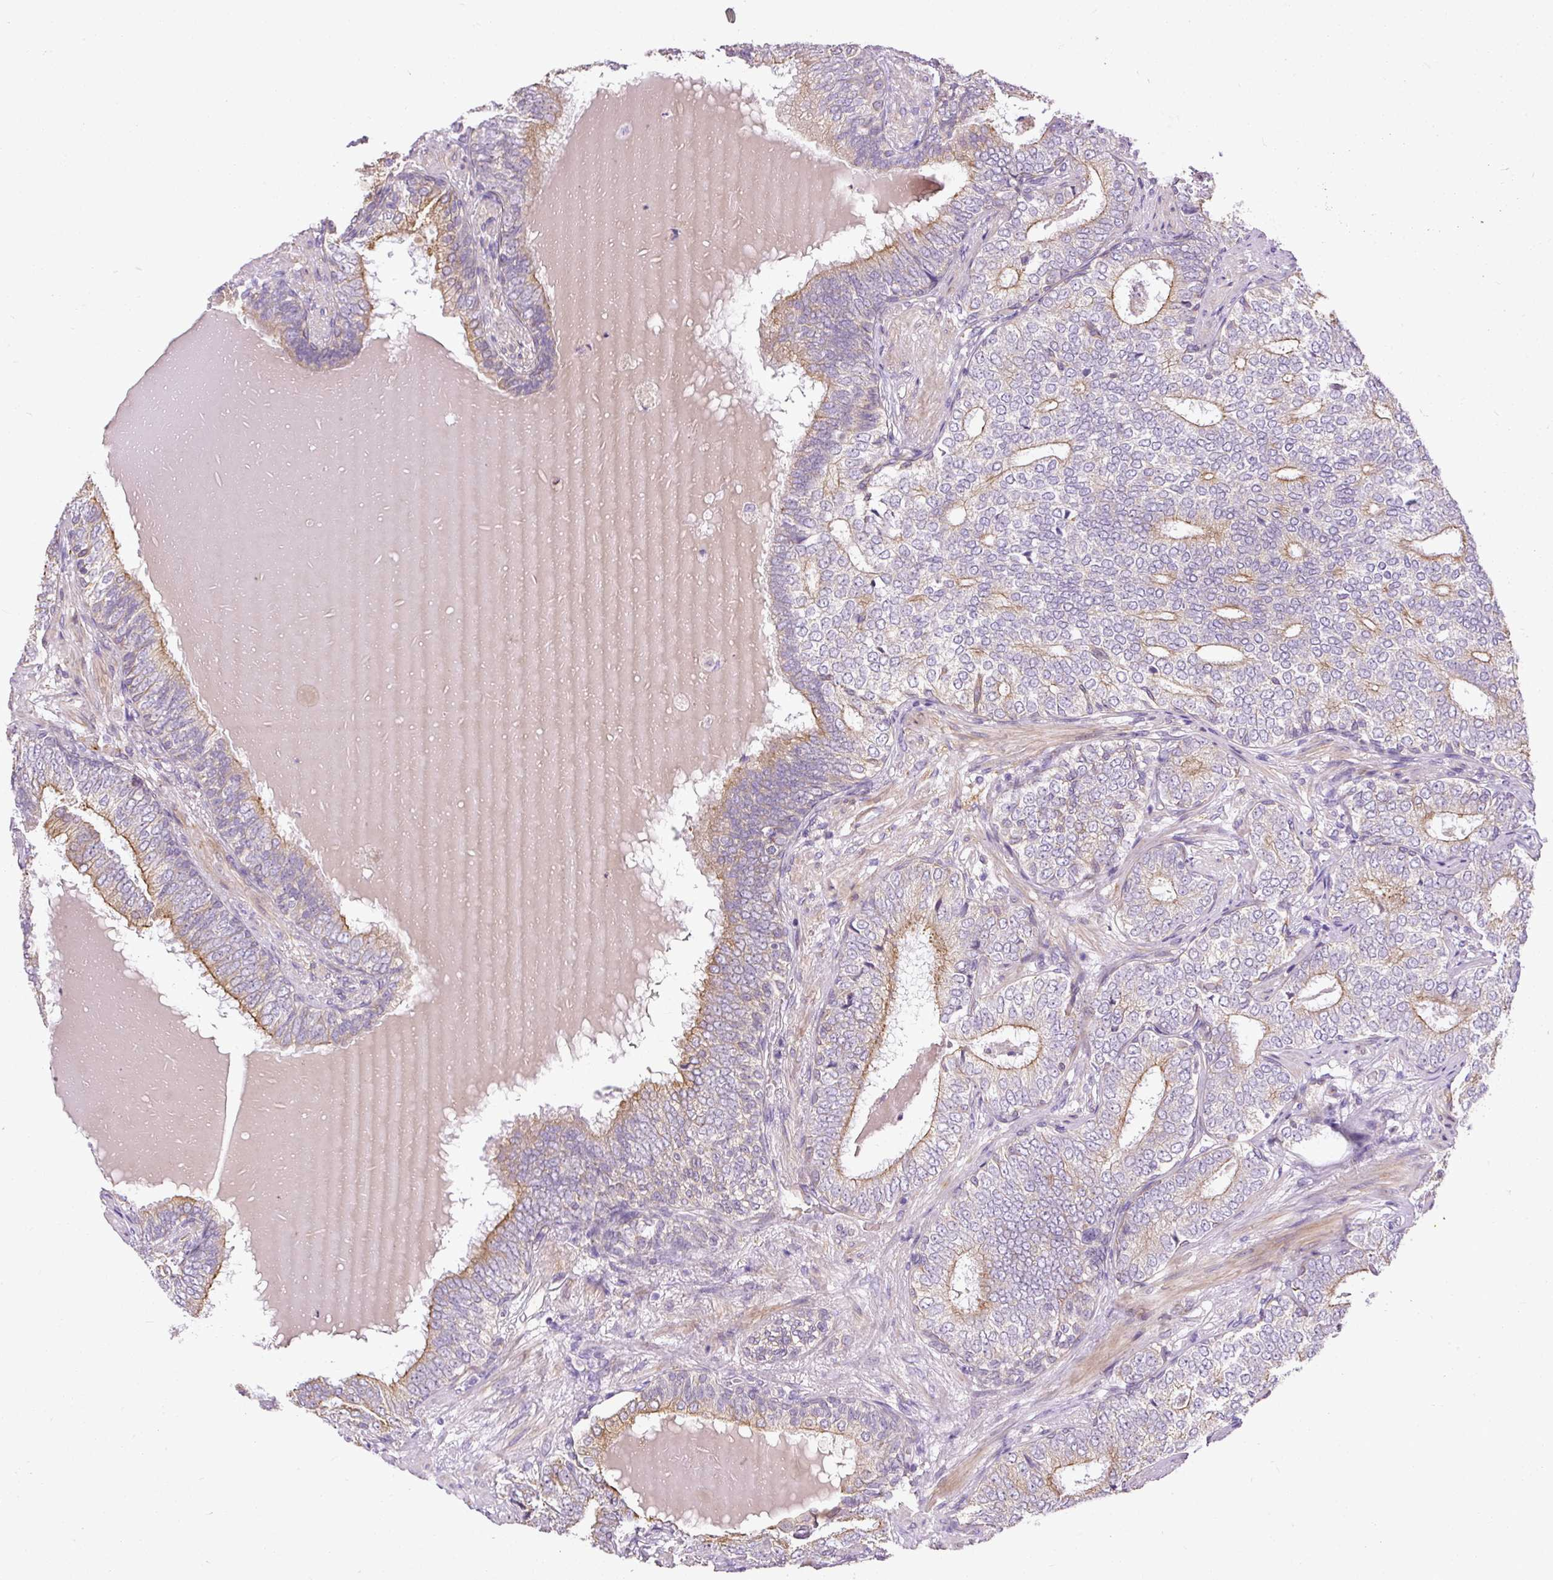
{"staining": {"intensity": "moderate", "quantity": "<25%", "location": "cytoplasmic/membranous"}, "tissue": "prostate cancer", "cell_type": "Tumor cells", "image_type": "cancer", "snomed": [{"axis": "morphology", "description": "Adenocarcinoma, High grade"}, {"axis": "topography", "description": "Prostate"}], "caption": "Prostate cancer stained for a protein demonstrates moderate cytoplasmic/membranous positivity in tumor cells.", "gene": "FAM149A", "patient": {"sex": "male", "age": 72}}